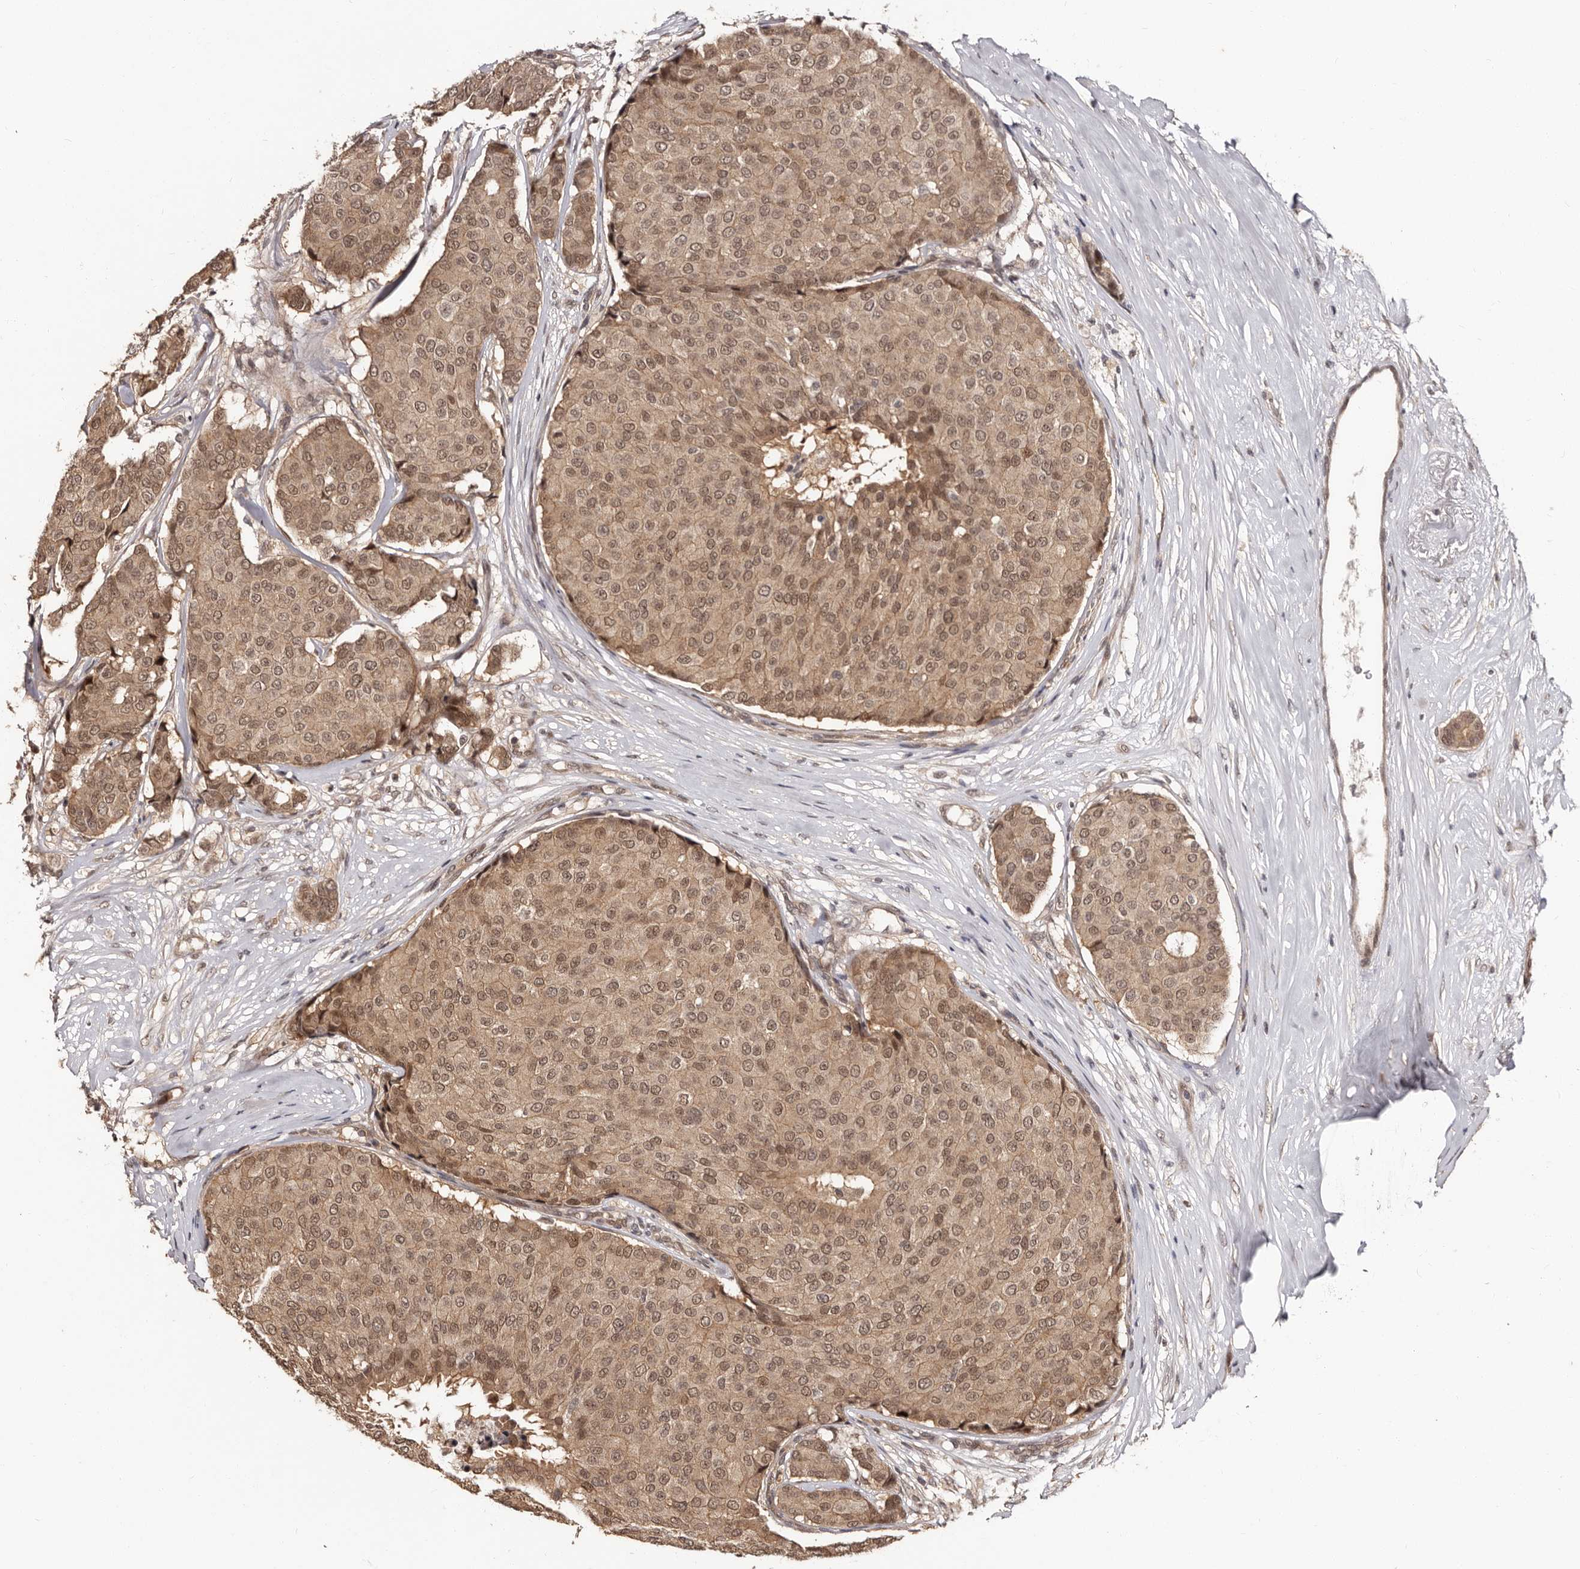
{"staining": {"intensity": "moderate", "quantity": ">75%", "location": "cytoplasmic/membranous,nuclear"}, "tissue": "breast cancer", "cell_type": "Tumor cells", "image_type": "cancer", "snomed": [{"axis": "morphology", "description": "Duct carcinoma"}, {"axis": "topography", "description": "Breast"}], "caption": "A histopathology image of human breast cancer stained for a protein displays moderate cytoplasmic/membranous and nuclear brown staining in tumor cells.", "gene": "TBC1D22B", "patient": {"sex": "female", "age": 75}}